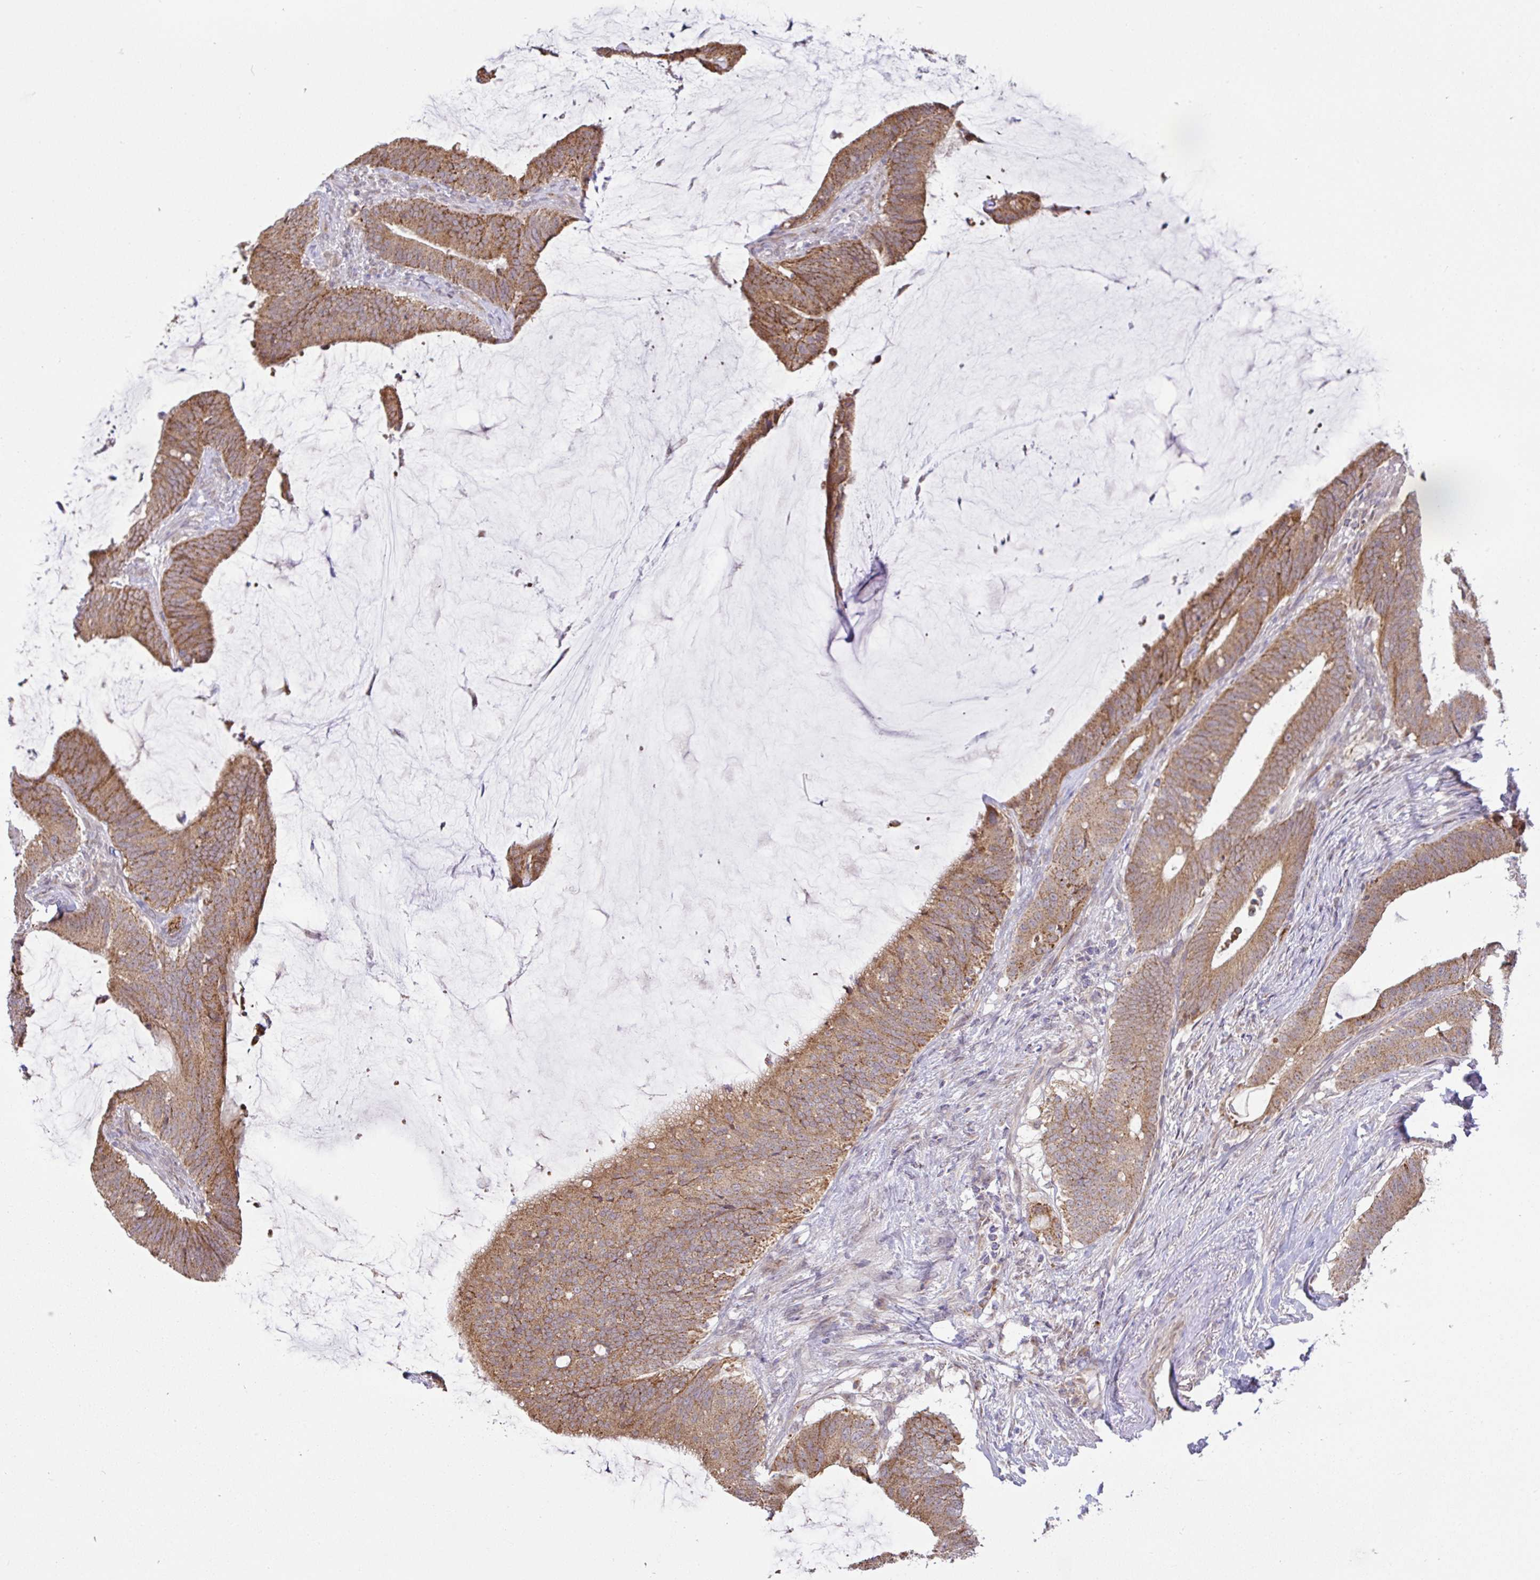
{"staining": {"intensity": "moderate", "quantity": ">75%", "location": "cytoplasmic/membranous"}, "tissue": "colorectal cancer", "cell_type": "Tumor cells", "image_type": "cancer", "snomed": [{"axis": "morphology", "description": "Adenocarcinoma, NOS"}, {"axis": "topography", "description": "Colon"}], "caption": "Protein analysis of colorectal adenocarcinoma tissue demonstrates moderate cytoplasmic/membranous positivity in approximately >75% of tumor cells.", "gene": "DLEU7", "patient": {"sex": "female", "age": 43}}